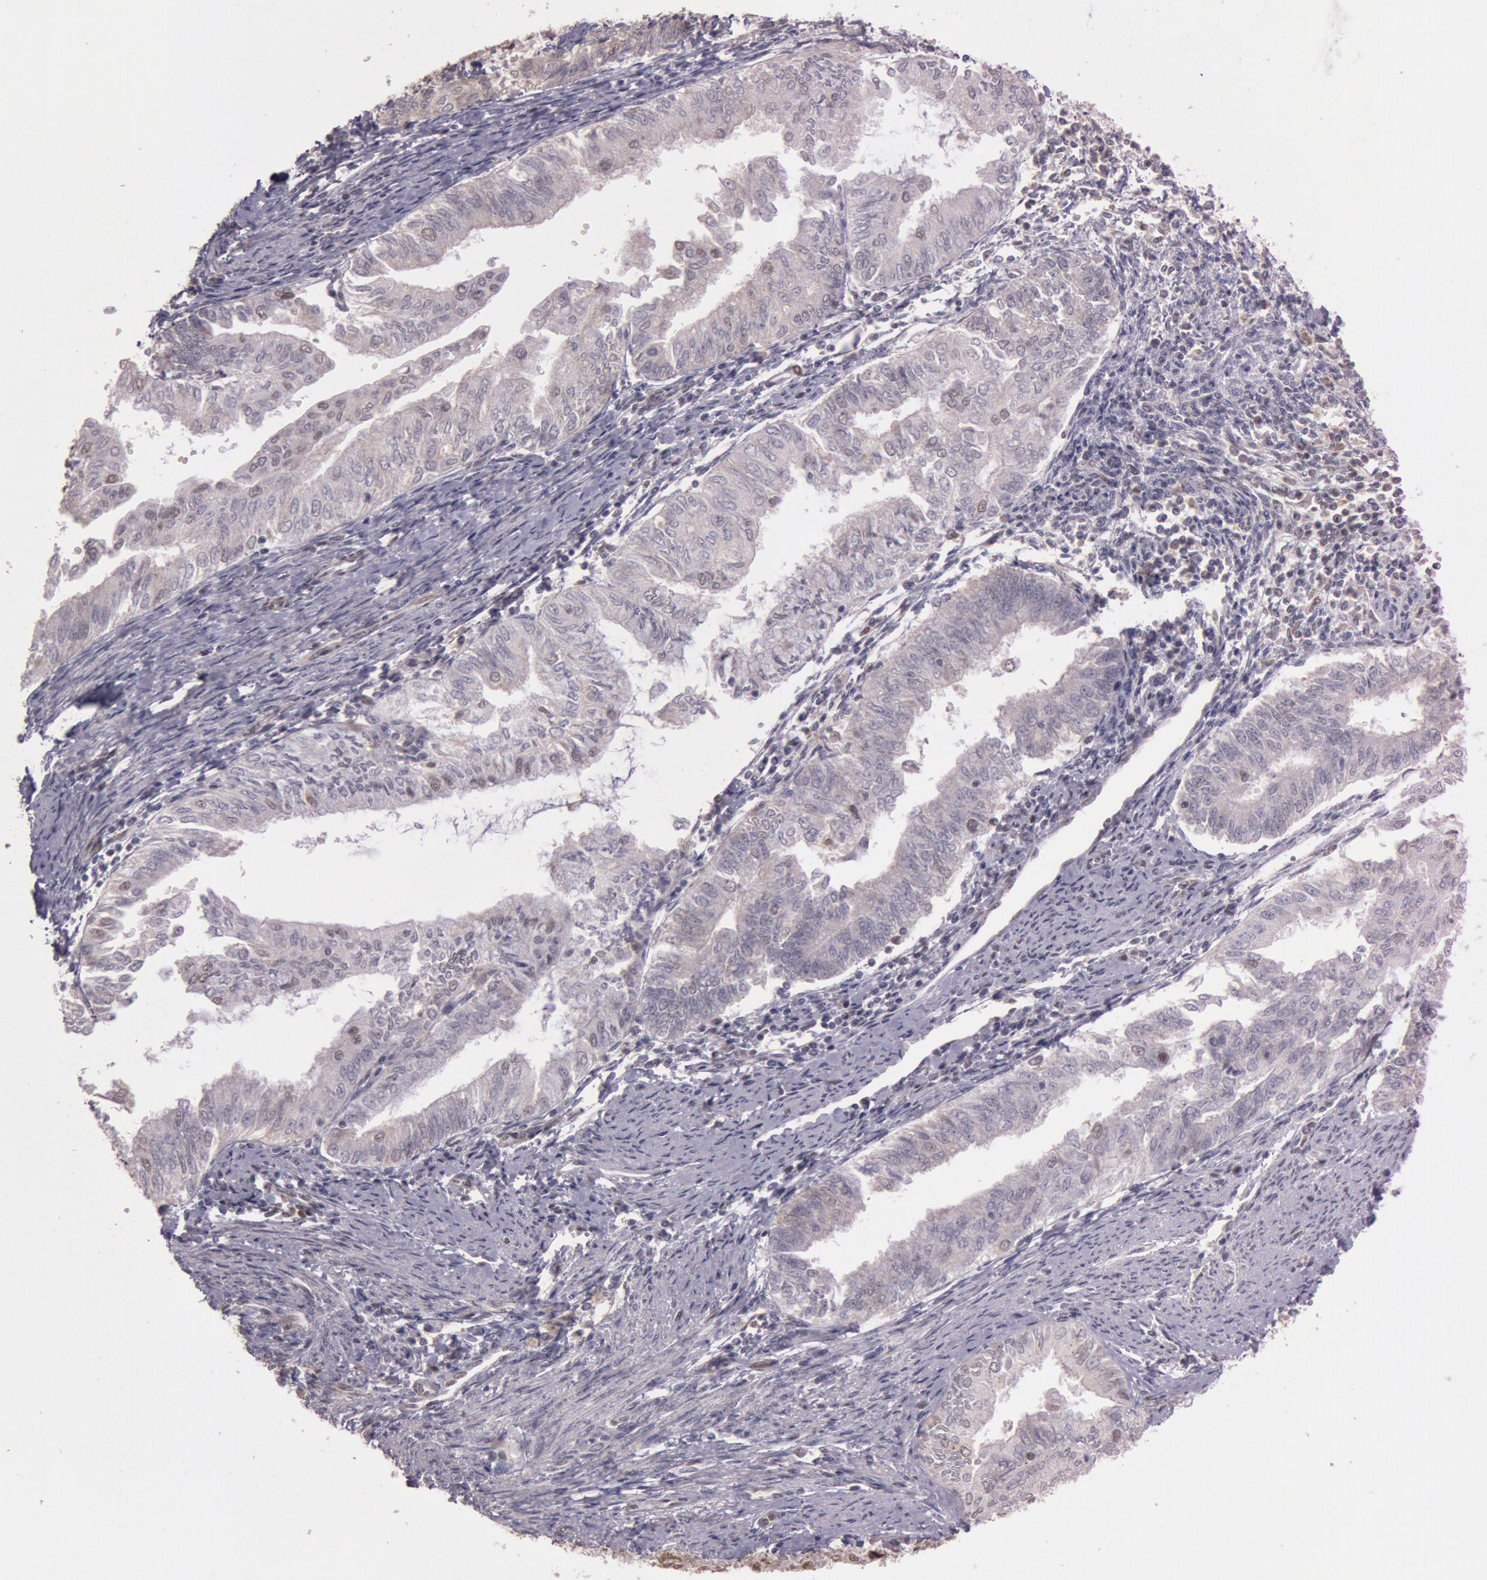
{"staining": {"intensity": "weak", "quantity": "<25%", "location": "nuclear"}, "tissue": "endometrial cancer", "cell_type": "Tumor cells", "image_type": "cancer", "snomed": [{"axis": "morphology", "description": "Adenocarcinoma, NOS"}, {"axis": "topography", "description": "Endometrium"}], "caption": "Endometrial cancer (adenocarcinoma) was stained to show a protein in brown. There is no significant positivity in tumor cells.", "gene": "TASL", "patient": {"sex": "female", "age": 66}}